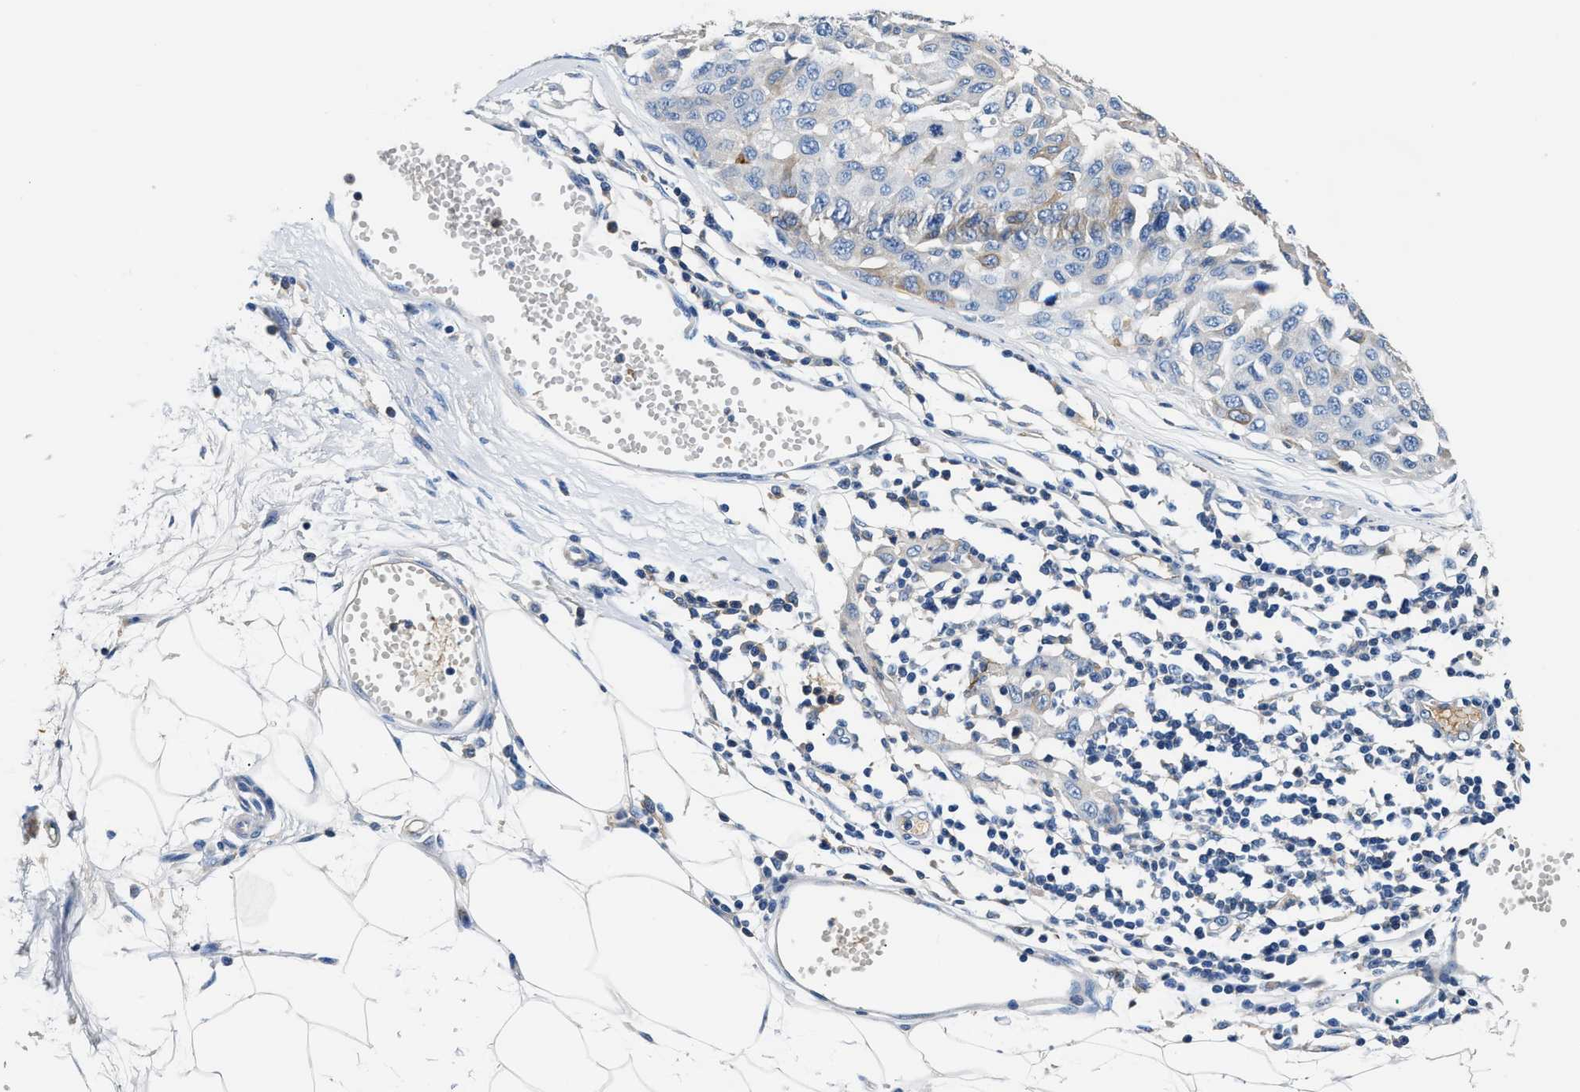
{"staining": {"intensity": "weak", "quantity": "<25%", "location": "cytoplasmic/membranous"}, "tissue": "melanoma", "cell_type": "Tumor cells", "image_type": "cancer", "snomed": [{"axis": "morphology", "description": "Normal tissue, NOS"}, {"axis": "morphology", "description": "Malignant melanoma, NOS"}, {"axis": "topography", "description": "Skin"}], "caption": "The micrograph exhibits no significant staining in tumor cells of malignant melanoma. Brightfield microscopy of immunohistochemistry stained with DAB (brown) and hematoxylin (blue), captured at high magnification.", "gene": "TUT7", "patient": {"sex": "male", "age": 62}}